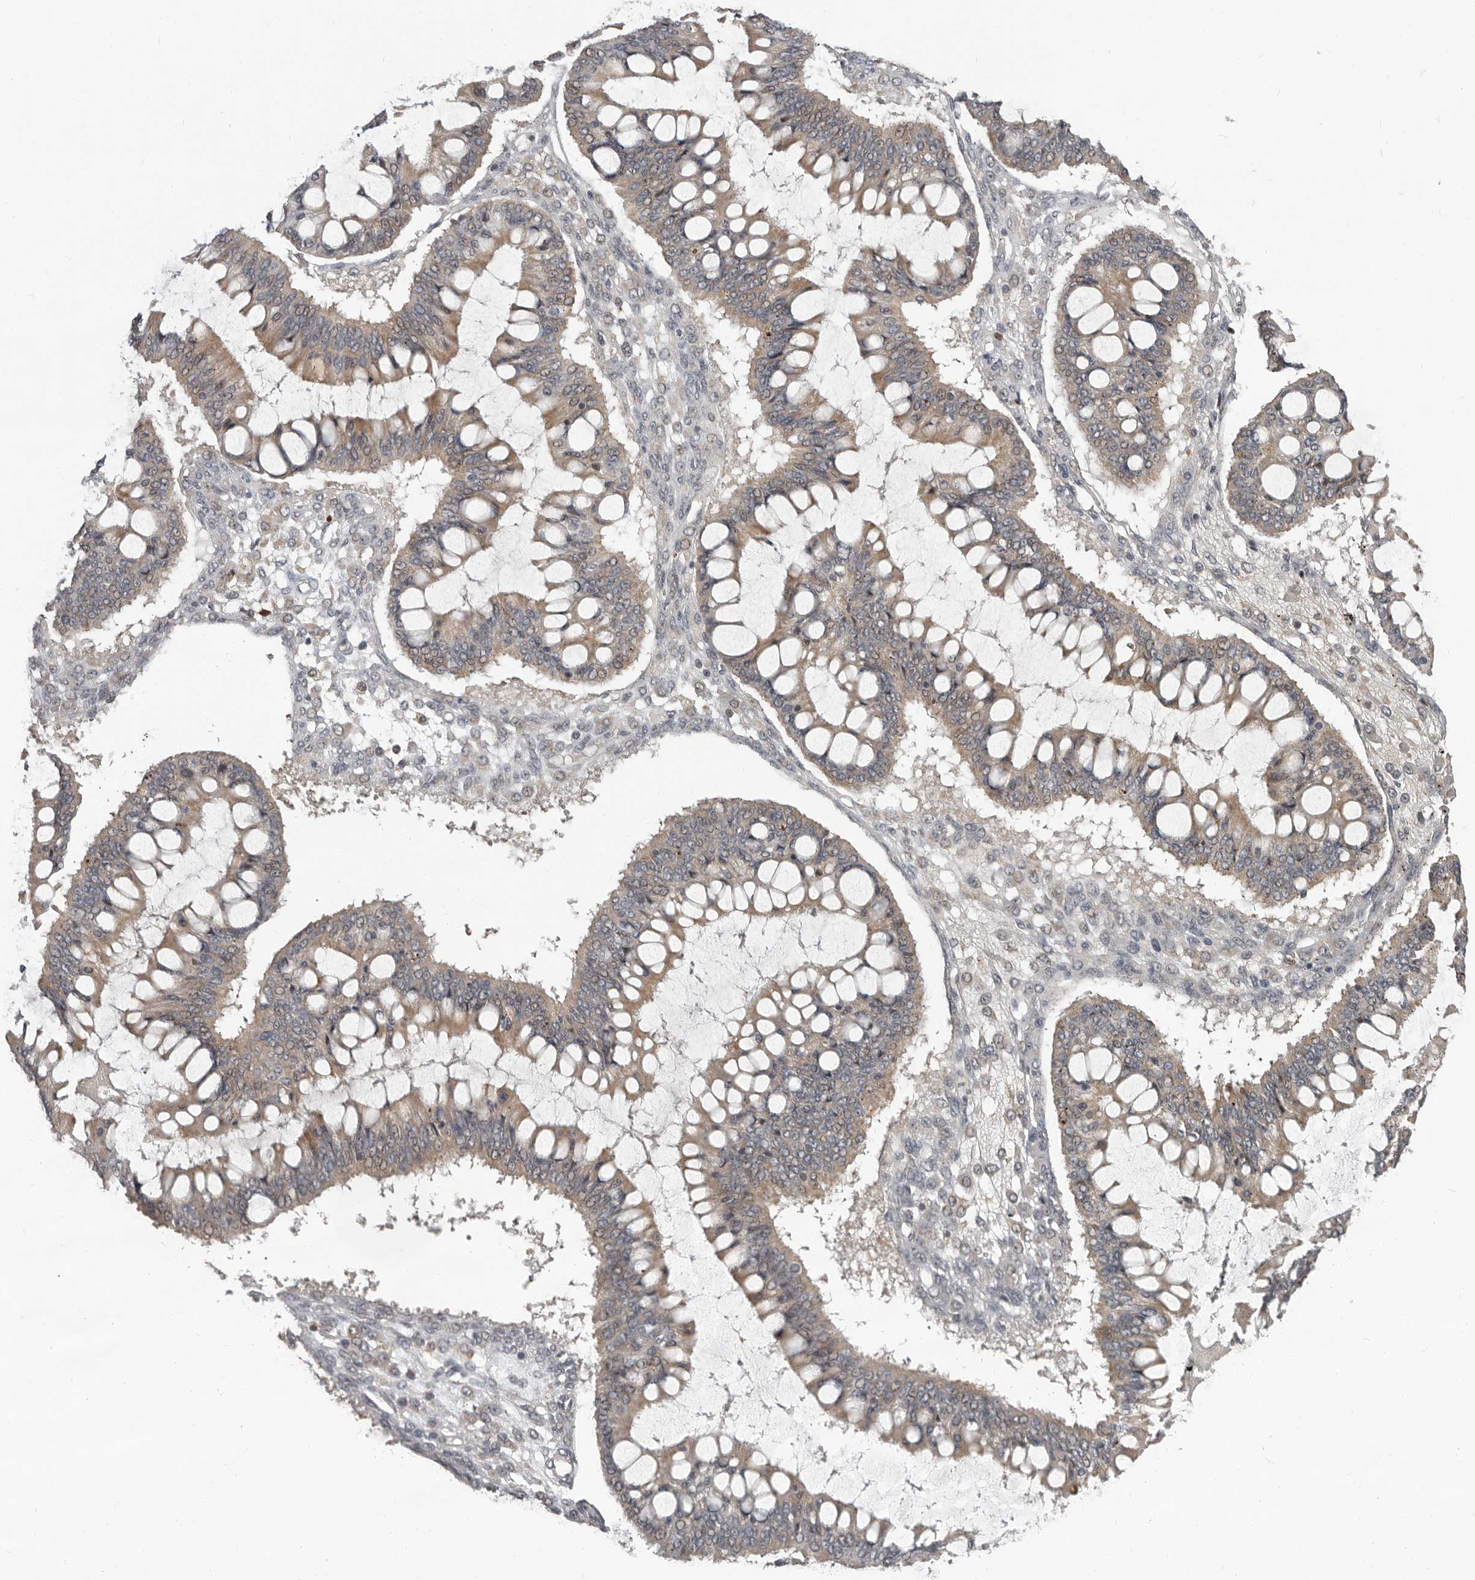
{"staining": {"intensity": "weak", "quantity": ">75%", "location": "cytoplasmic/membranous"}, "tissue": "ovarian cancer", "cell_type": "Tumor cells", "image_type": "cancer", "snomed": [{"axis": "morphology", "description": "Cystadenocarcinoma, mucinous, NOS"}, {"axis": "topography", "description": "Ovary"}], "caption": "Immunohistochemistry histopathology image of neoplastic tissue: human ovarian mucinous cystadenocarcinoma stained using immunohistochemistry (IHC) exhibits low levels of weak protein expression localized specifically in the cytoplasmic/membranous of tumor cells, appearing as a cytoplasmic/membranous brown color.", "gene": "APOL6", "patient": {"sex": "female", "age": 73}}